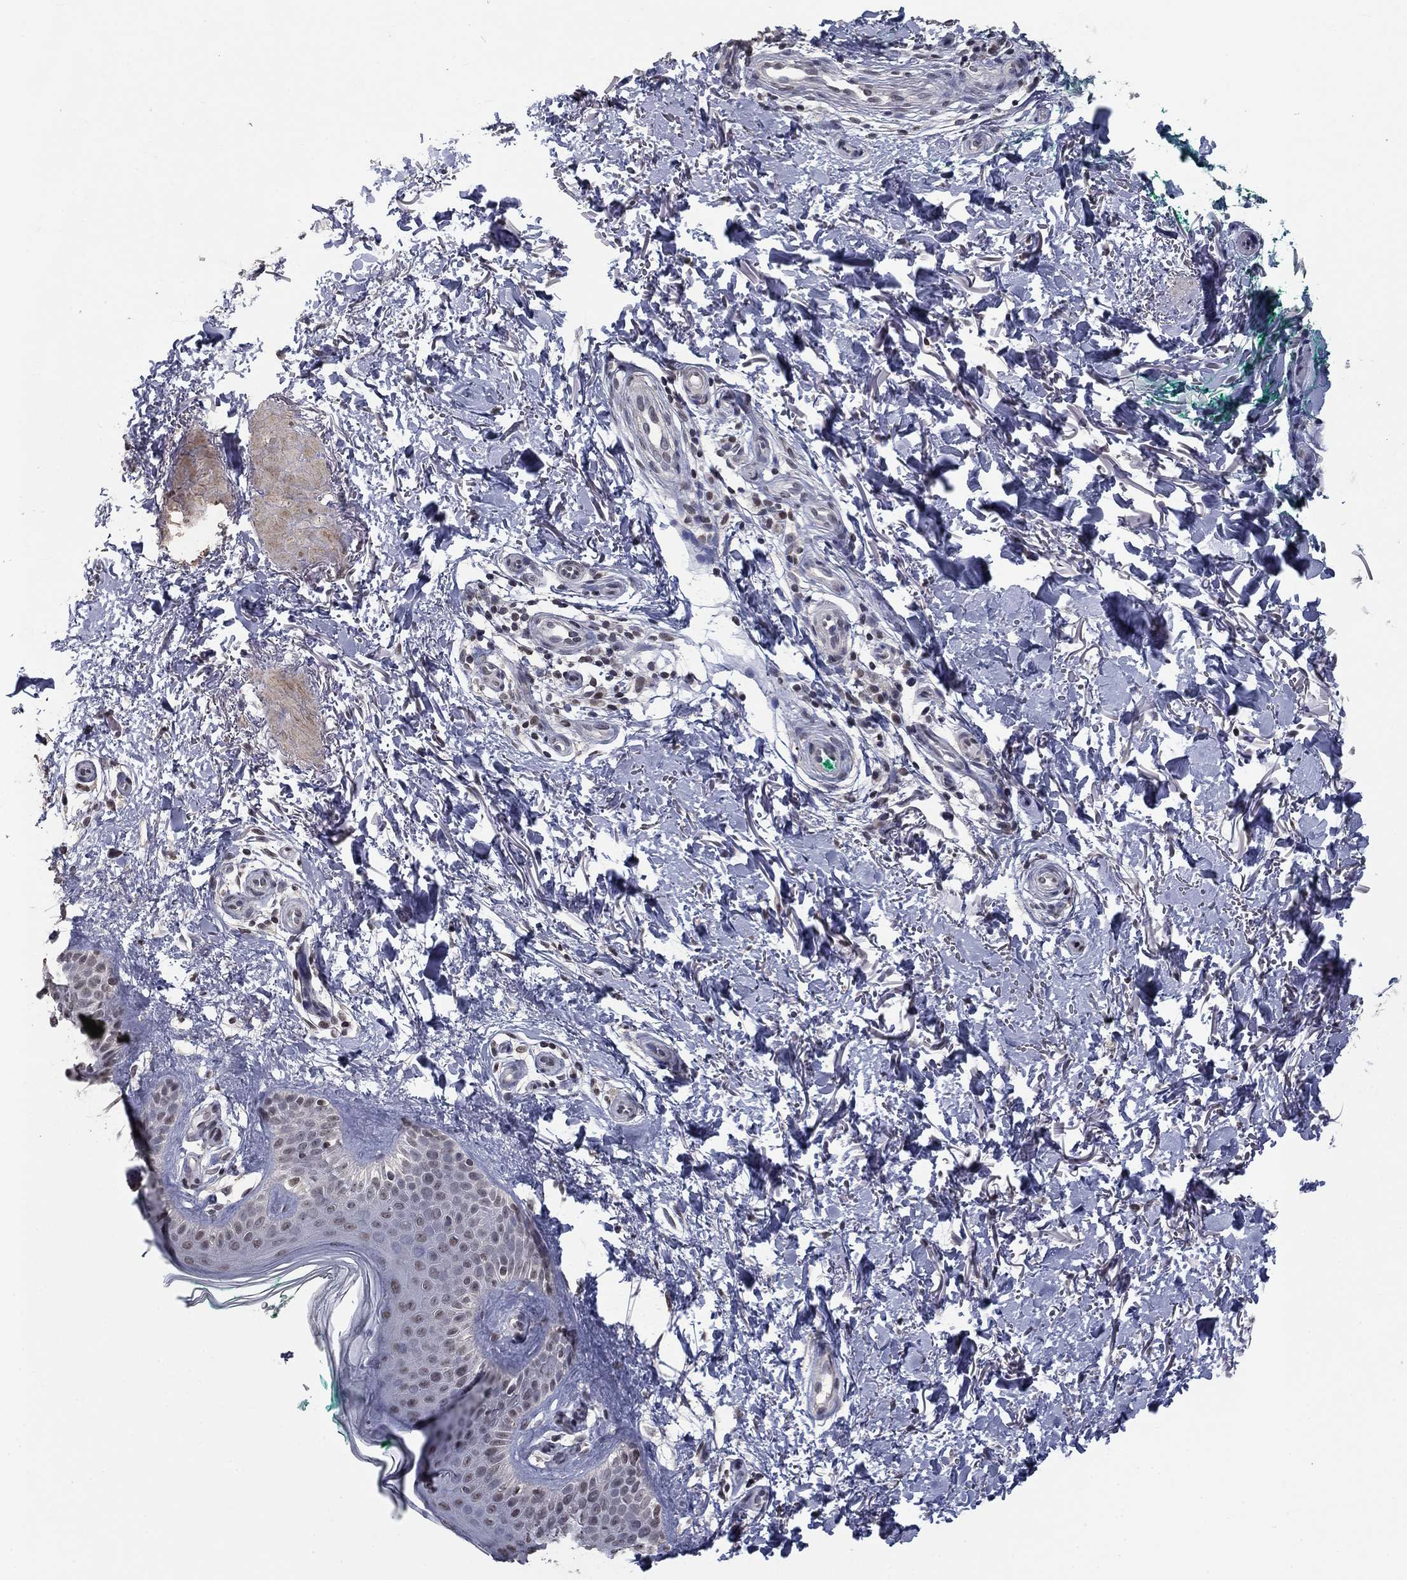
{"staining": {"intensity": "negative", "quantity": "none", "location": "none"}, "tissue": "skin", "cell_type": "Fibroblasts", "image_type": "normal", "snomed": [{"axis": "morphology", "description": "Normal tissue, NOS"}, {"axis": "morphology", "description": "Inflammation, NOS"}, {"axis": "morphology", "description": "Fibrosis, NOS"}, {"axis": "topography", "description": "Skin"}], "caption": "IHC of unremarkable skin demonstrates no staining in fibroblasts.", "gene": "SPATA33", "patient": {"sex": "male", "age": 71}}